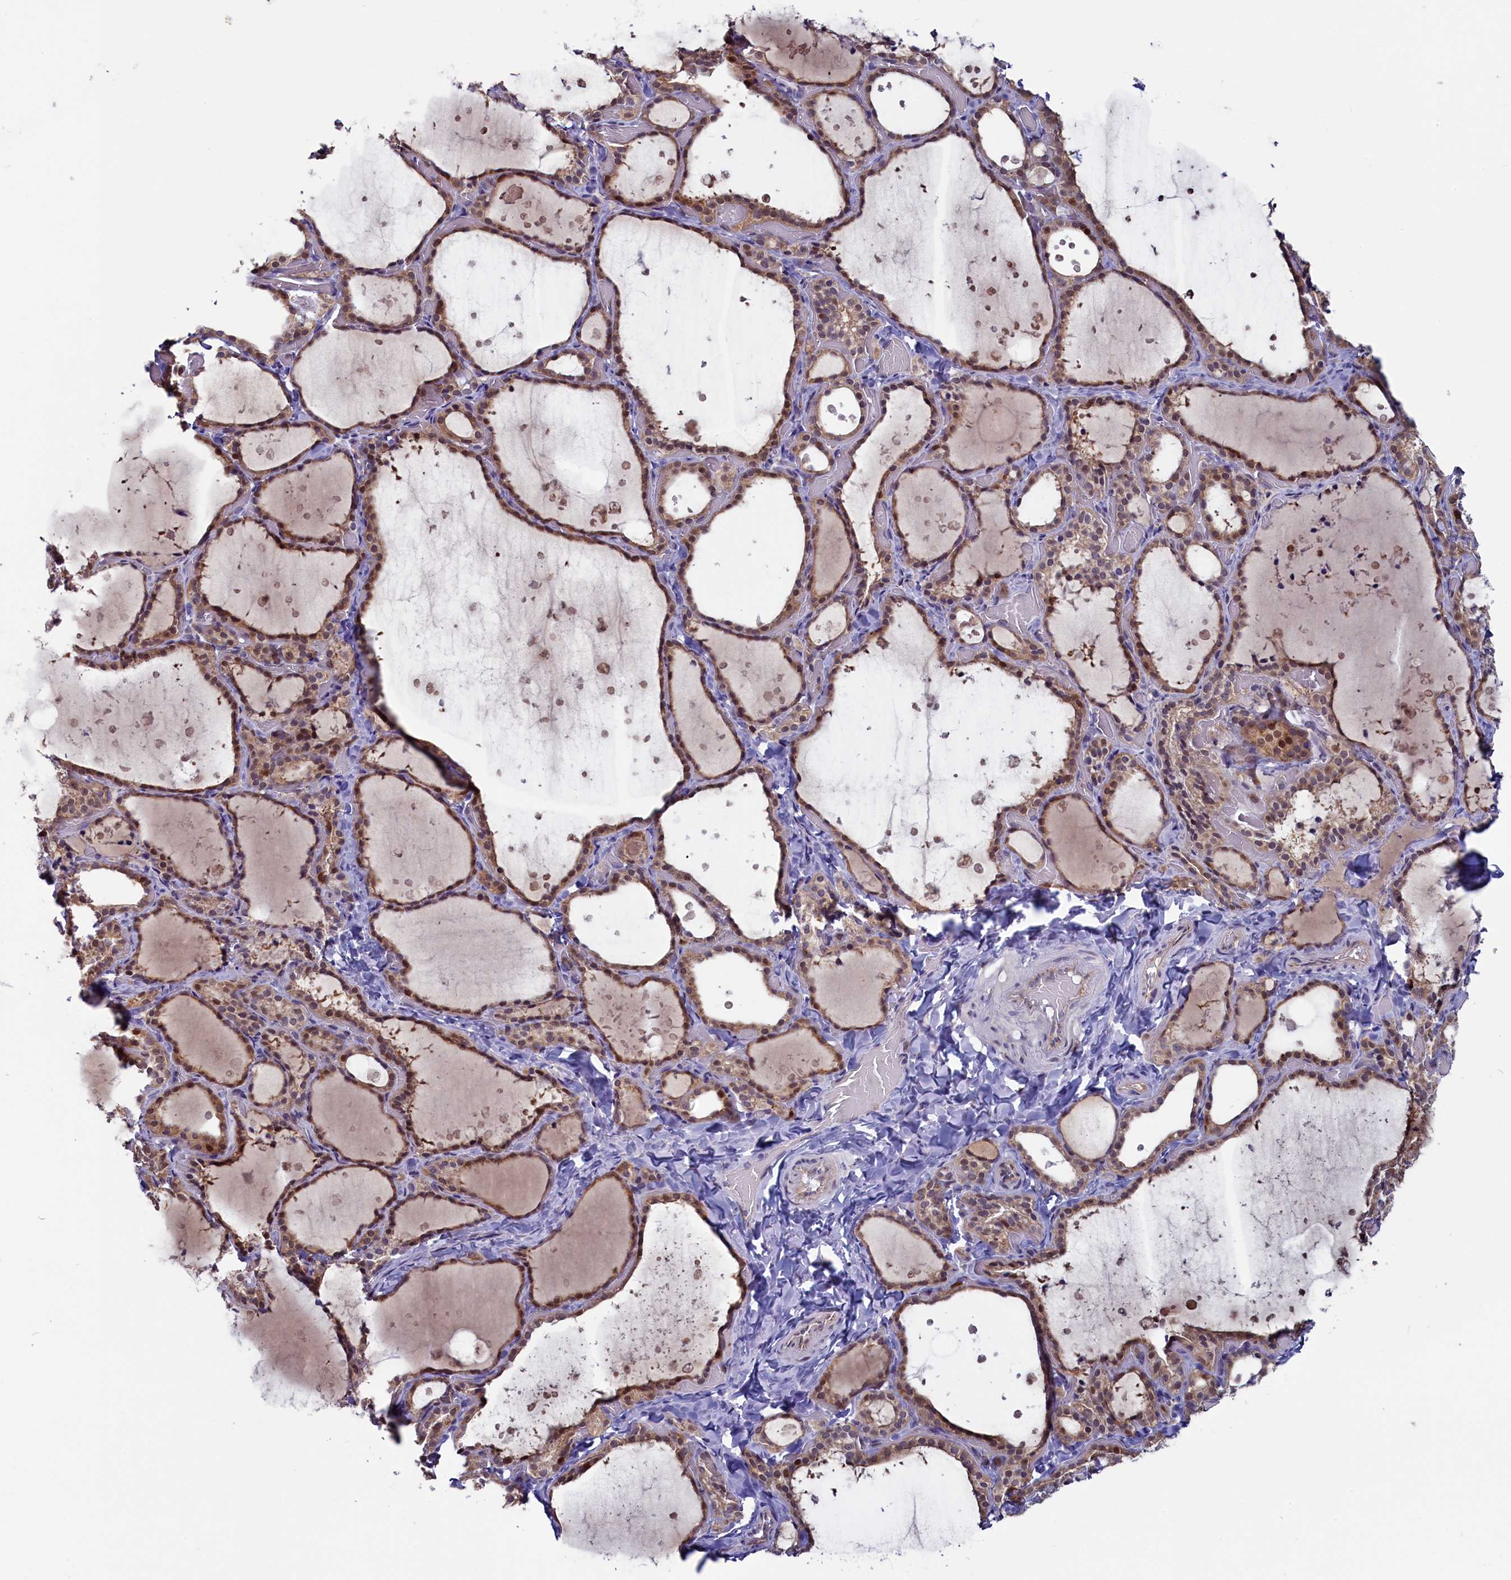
{"staining": {"intensity": "moderate", "quantity": ">75%", "location": "cytoplasmic/membranous,nuclear"}, "tissue": "thyroid gland", "cell_type": "Glandular cells", "image_type": "normal", "snomed": [{"axis": "morphology", "description": "Normal tissue, NOS"}, {"axis": "topography", "description": "Thyroid gland"}], "caption": "Immunohistochemical staining of normal human thyroid gland demonstrates >75% levels of moderate cytoplasmic/membranous,nuclear protein positivity in about >75% of glandular cells. The staining was performed using DAB (3,3'-diaminobenzidine), with brown indicating positive protein expression. Nuclei are stained blue with hematoxylin.", "gene": "CIAPIN1", "patient": {"sex": "female", "age": 44}}